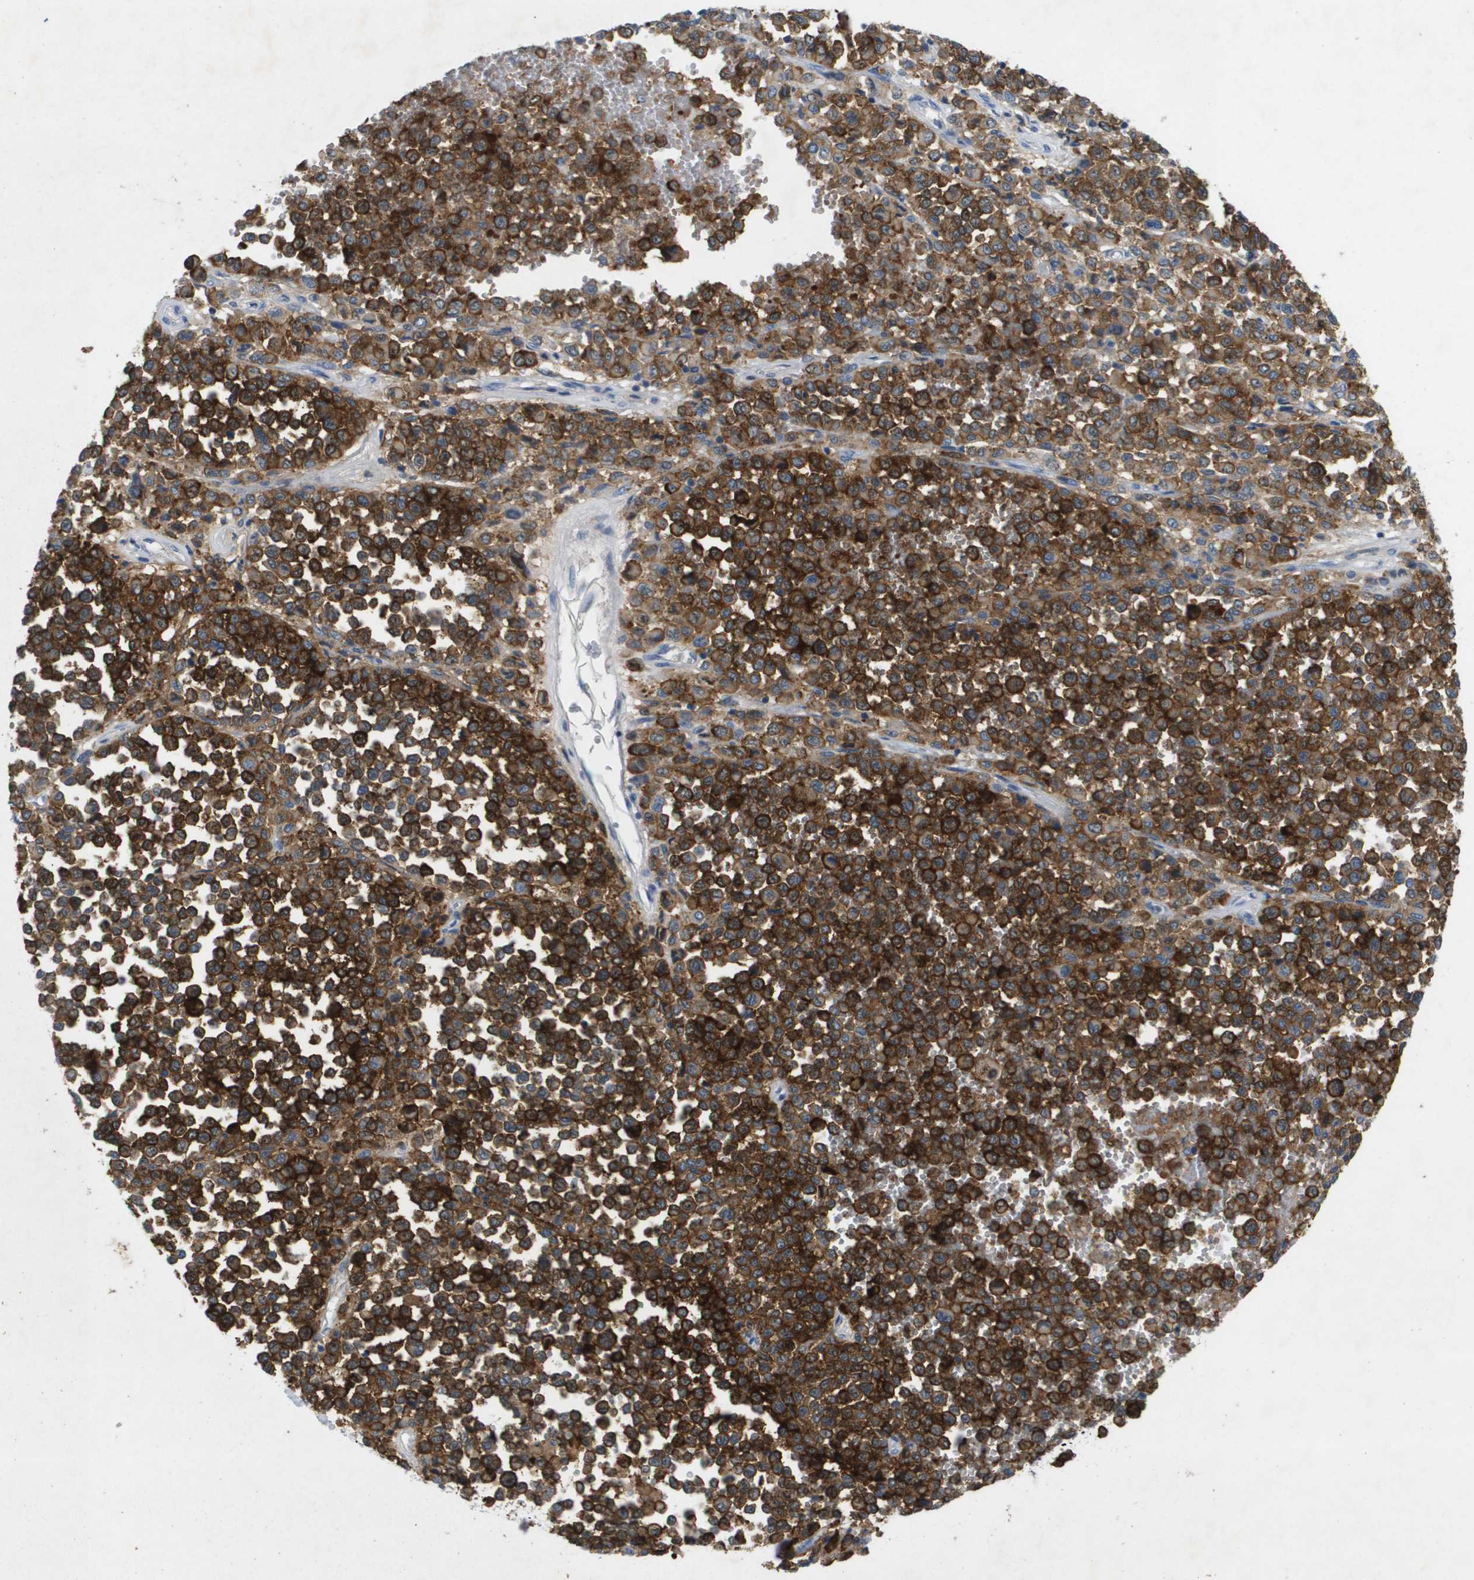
{"staining": {"intensity": "strong", "quantity": ">75%", "location": "cytoplasmic/membranous"}, "tissue": "melanoma", "cell_type": "Tumor cells", "image_type": "cancer", "snomed": [{"axis": "morphology", "description": "Malignant melanoma, Metastatic site"}, {"axis": "topography", "description": "Pancreas"}], "caption": "An immunohistochemistry (IHC) micrograph of neoplastic tissue is shown. Protein staining in brown labels strong cytoplasmic/membranous positivity in melanoma within tumor cells.", "gene": "LIPG", "patient": {"sex": "female", "age": 30}}